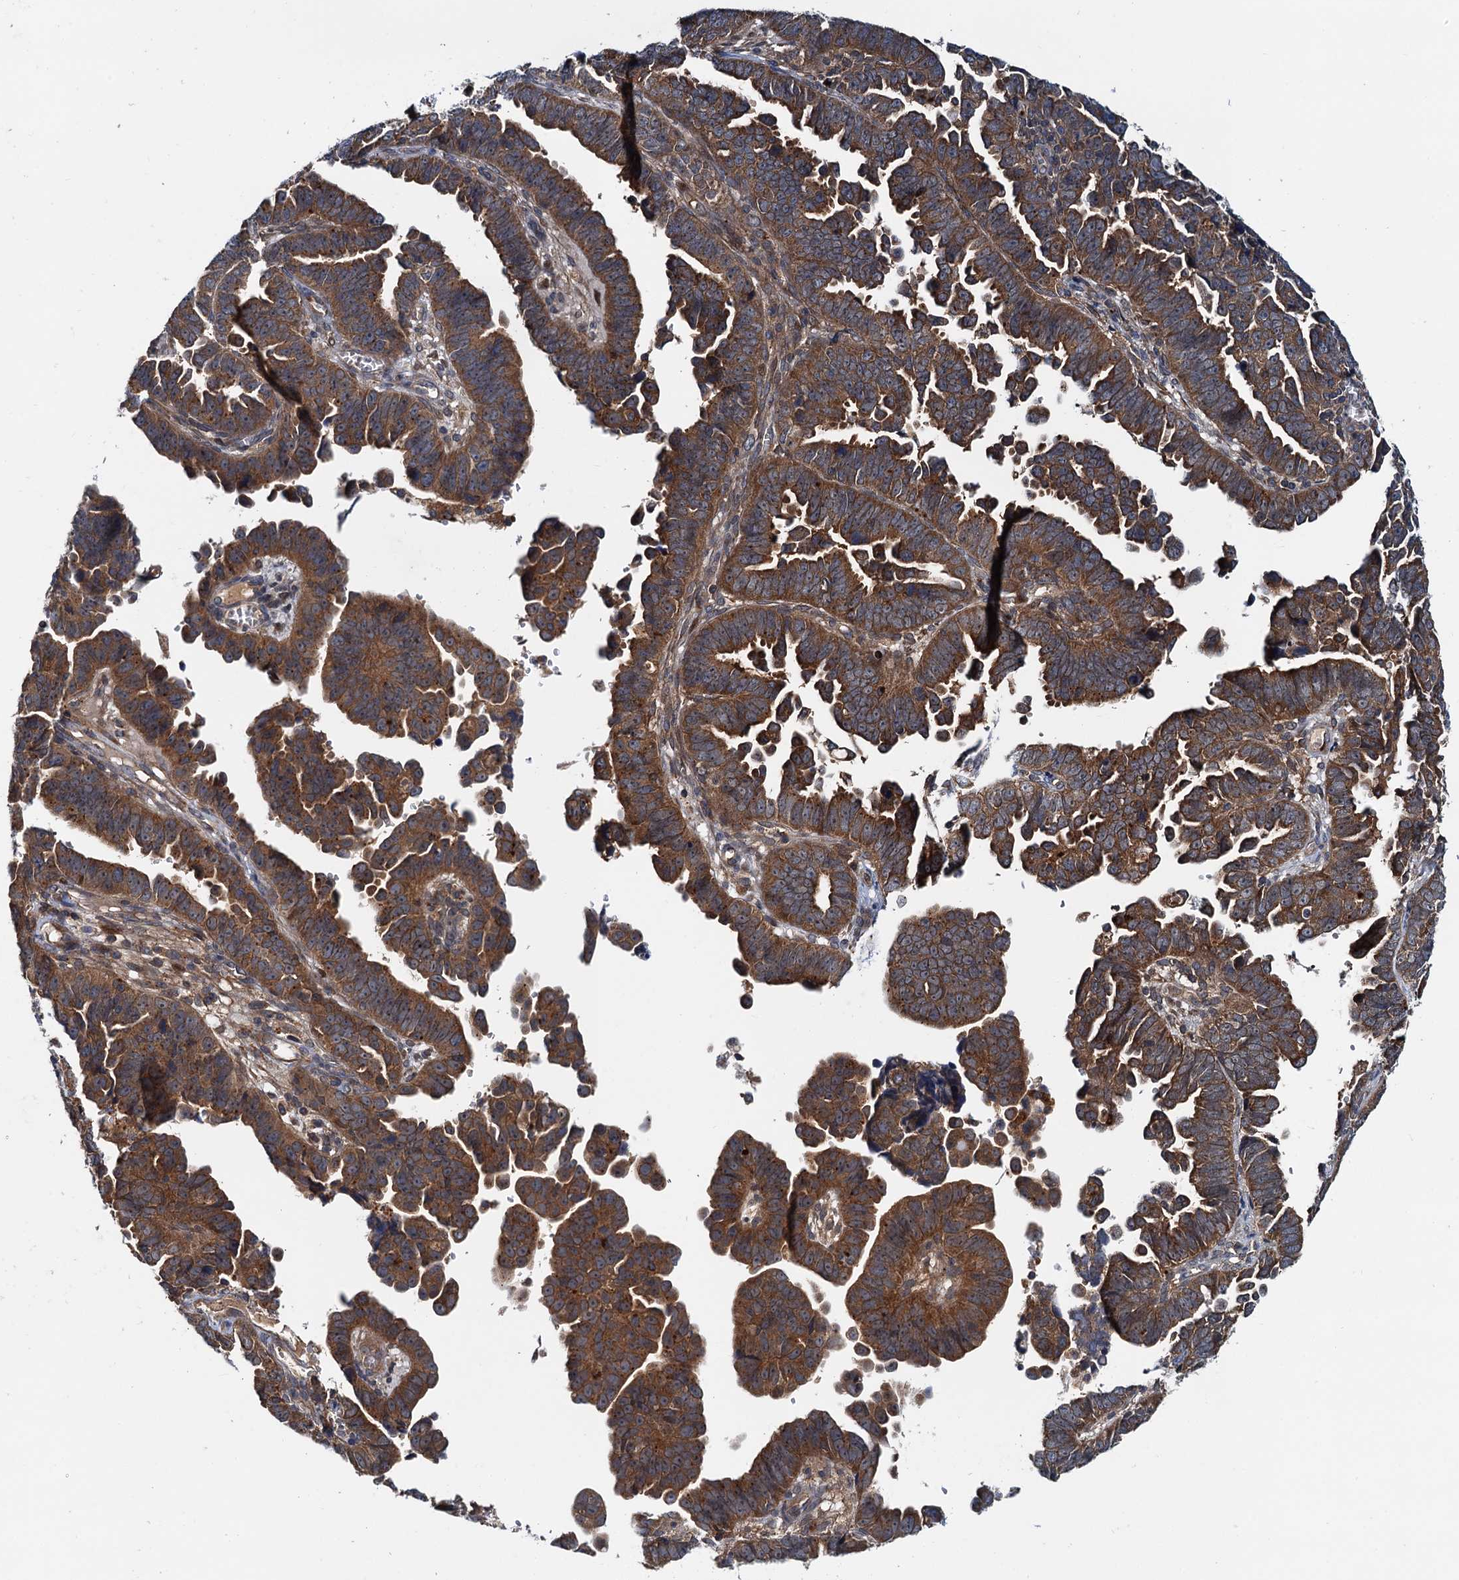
{"staining": {"intensity": "moderate", "quantity": ">75%", "location": "cytoplasmic/membranous"}, "tissue": "endometrial cancer", "cell_type": "Tumor cells", "image_type": "cancer", "snomed": [{"axis": "morphology", "description": "Adenocarcinoma, NOS"}, {"axis": "topography", "description": "Endometrium"}], "caption": "High-magnification brightfield microscopy of endometrial adenocarcinoma stained with DAB (3,3'-diaminobenzidine) (brown) and counterstained with hematoxylin (blue). tumor cells exhibit moderate cytoplasmic/membranous expression is present in about>75% of cells.", "gene": "EFL1", "patient": {"sex": "female", "age": 75}}